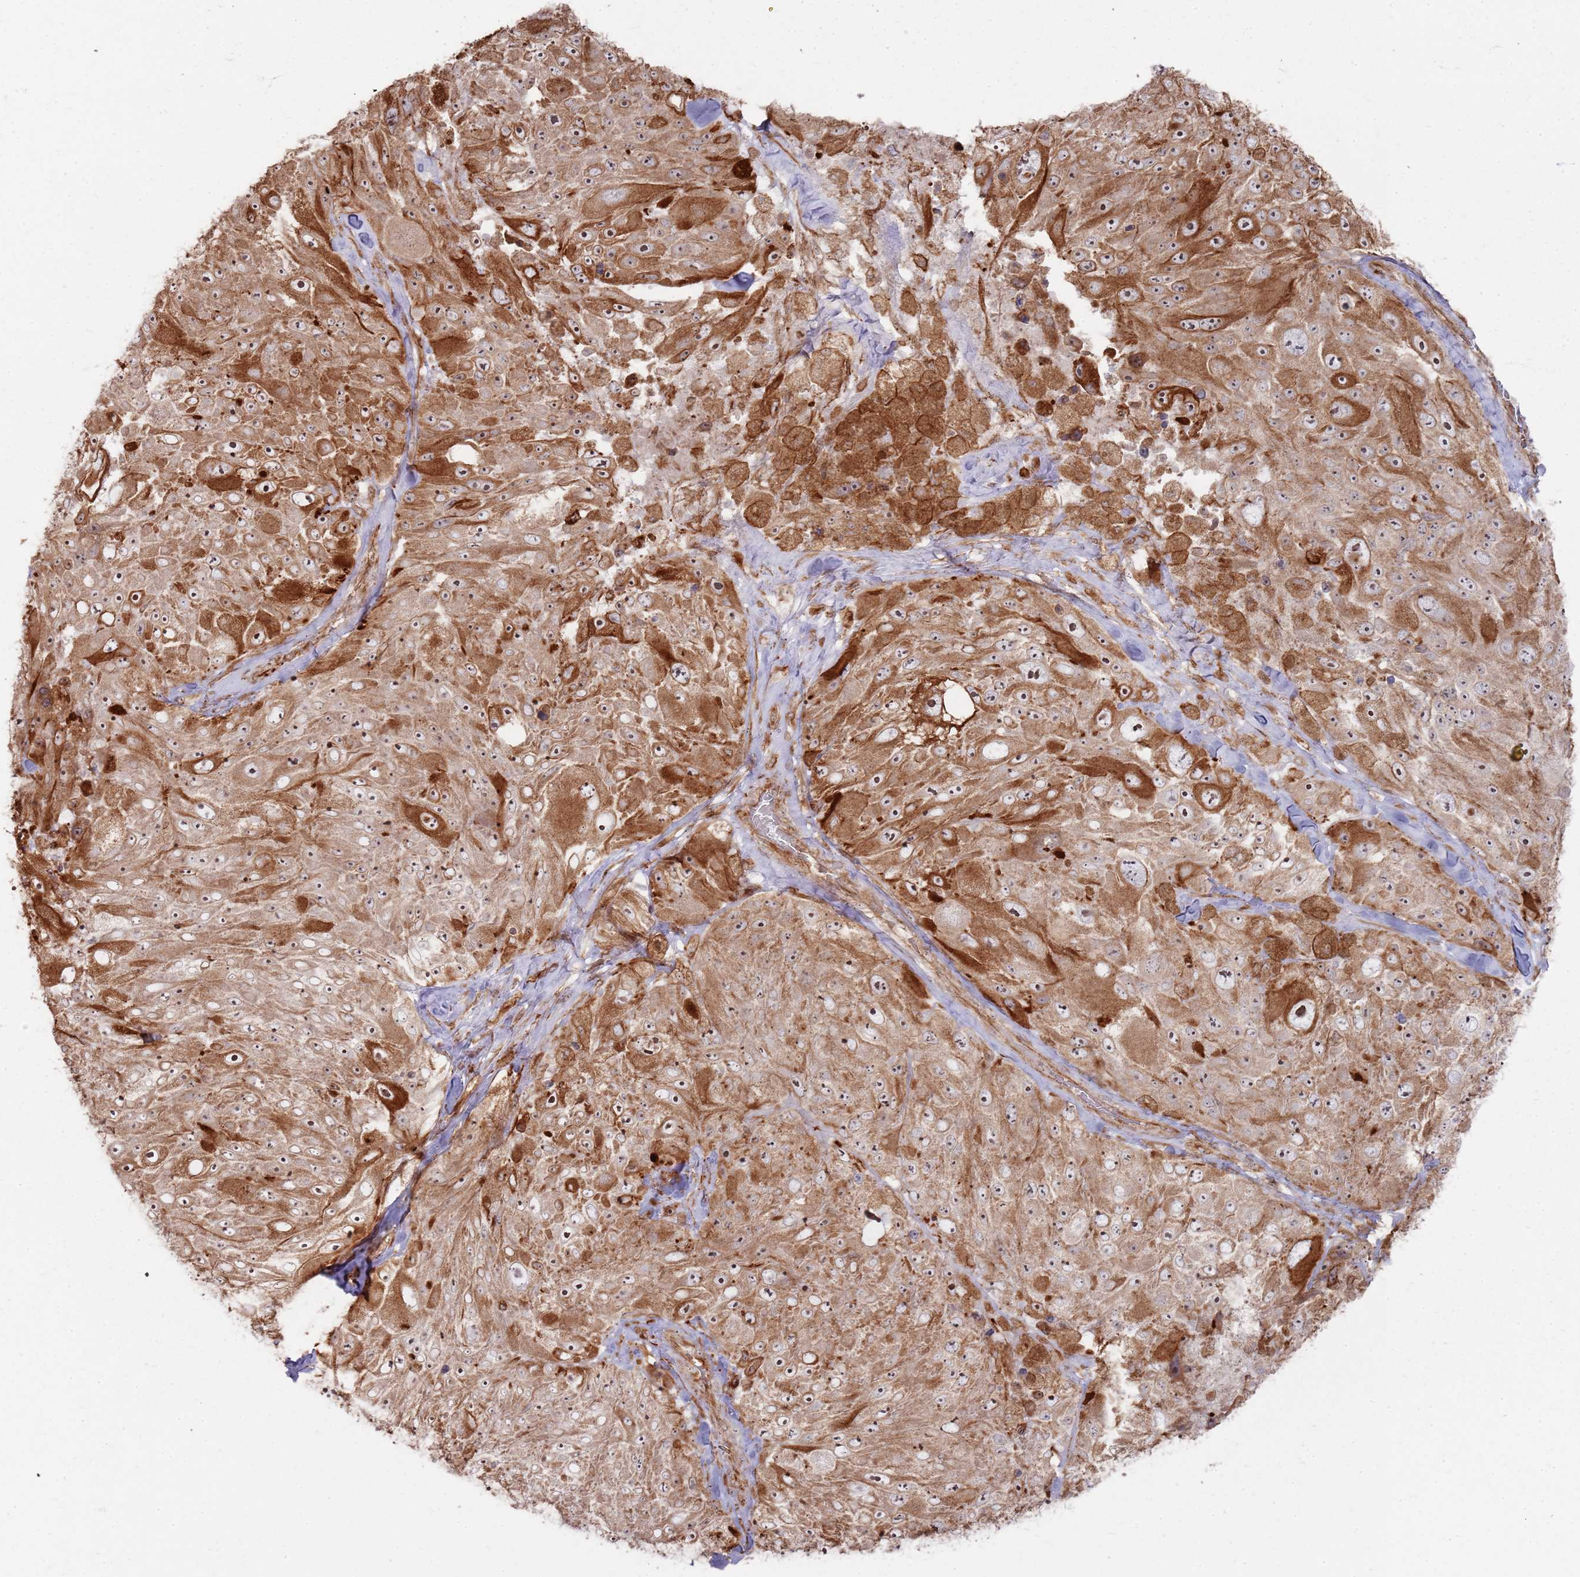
{"staining": {"intensity": "moderate", "quantity": ">75%", "location": "cytoplasmic/membranous,nuclear"}, "tissue": "melanoma", "cell_type": "Tumor cells", "image_type": "cancer", "snomed": [{"axis": "morphology", "description": "Malignant melanoma, Metastatic site"}, {"axis": "topography", "description": "Lymph node"}], "caption": "This is an image of immunohistochemistry staining of melanoma, which shows moderate positivity in the cytoplasmic/membranous and nuclear of tumor cells.", "gene": "PHF21A", "patient": {"sex": "male", "age": 62}}